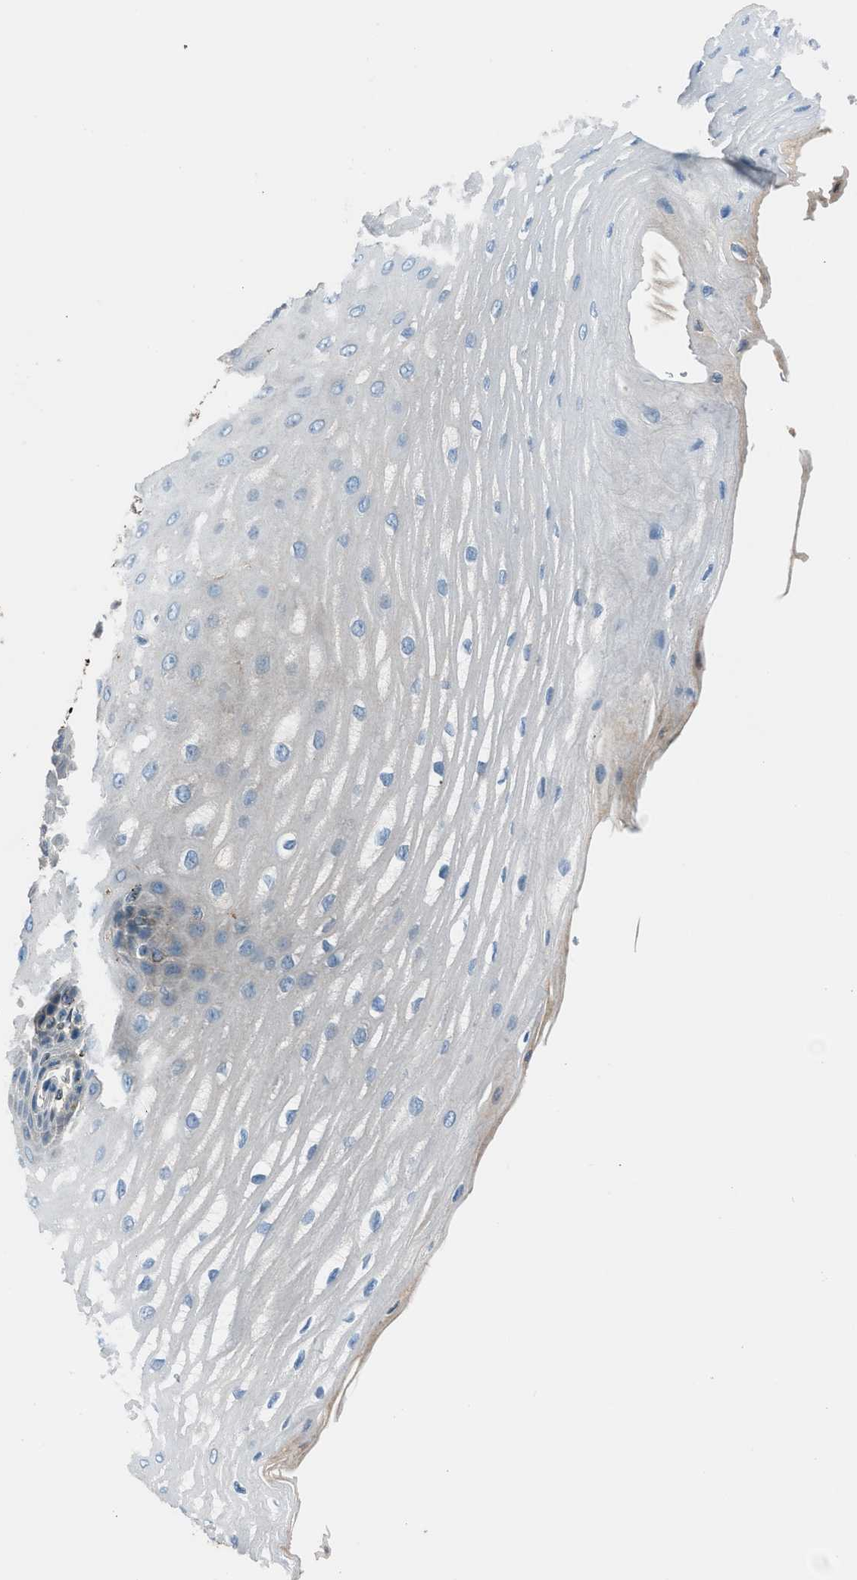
{"staining": {"intensity": "negative", "quantity": "none", "location": "none"}, "tissue": "esophagus", "cell_type": "Squamous epithelial cells", "image_type": "normal", "snomed": [{"axis": "morphology", "description": "Normal tissue, NOS"}, {"axis": "topography", "description": "Esophagus"}], "caption": "An immunohistochemistry micrograph of unremarkable esophagus is shown. There is no staining in squamous epithelial cells of esophagus.", "gene": "LMBR1", "patient": {"sex": "male", "age": 54}}